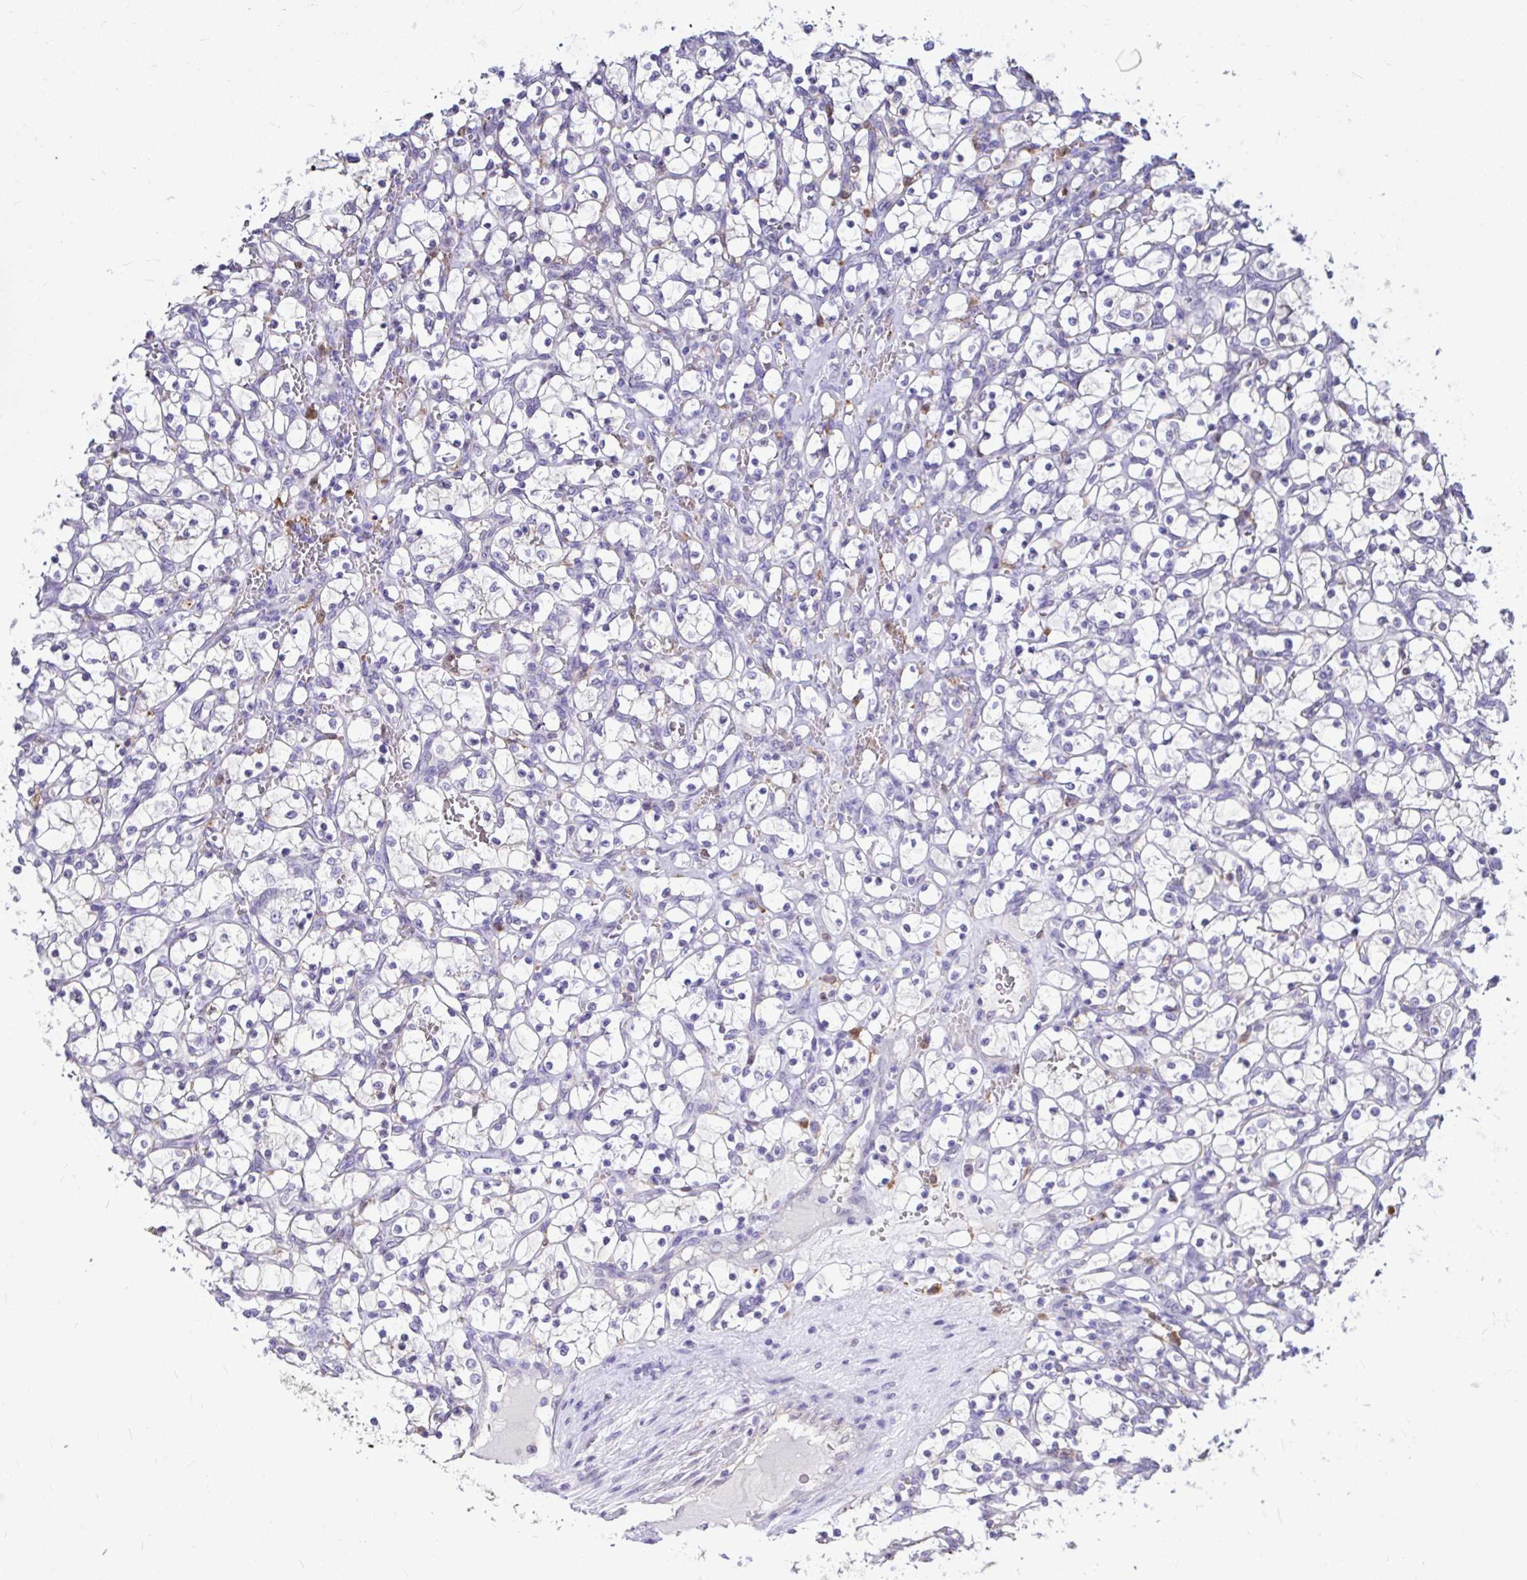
{"staining": {"intensity": "negative", "quantity": "none", "location": "none"}, "tissue": "renal cancer", "cell_type": "Tumor cells", "image_type": "cancer", "snomed": [{"axis": "morphology", "description": "Adenocarcinoma, NOS"}, {"axis": "topography", "description": "Kidney"}], "caption": "Protein analysis of renal cancer demonstrates no significant staining in tumor cells.", "gene": "IDH1", "patient": {"sex": "female", "age": 69}}